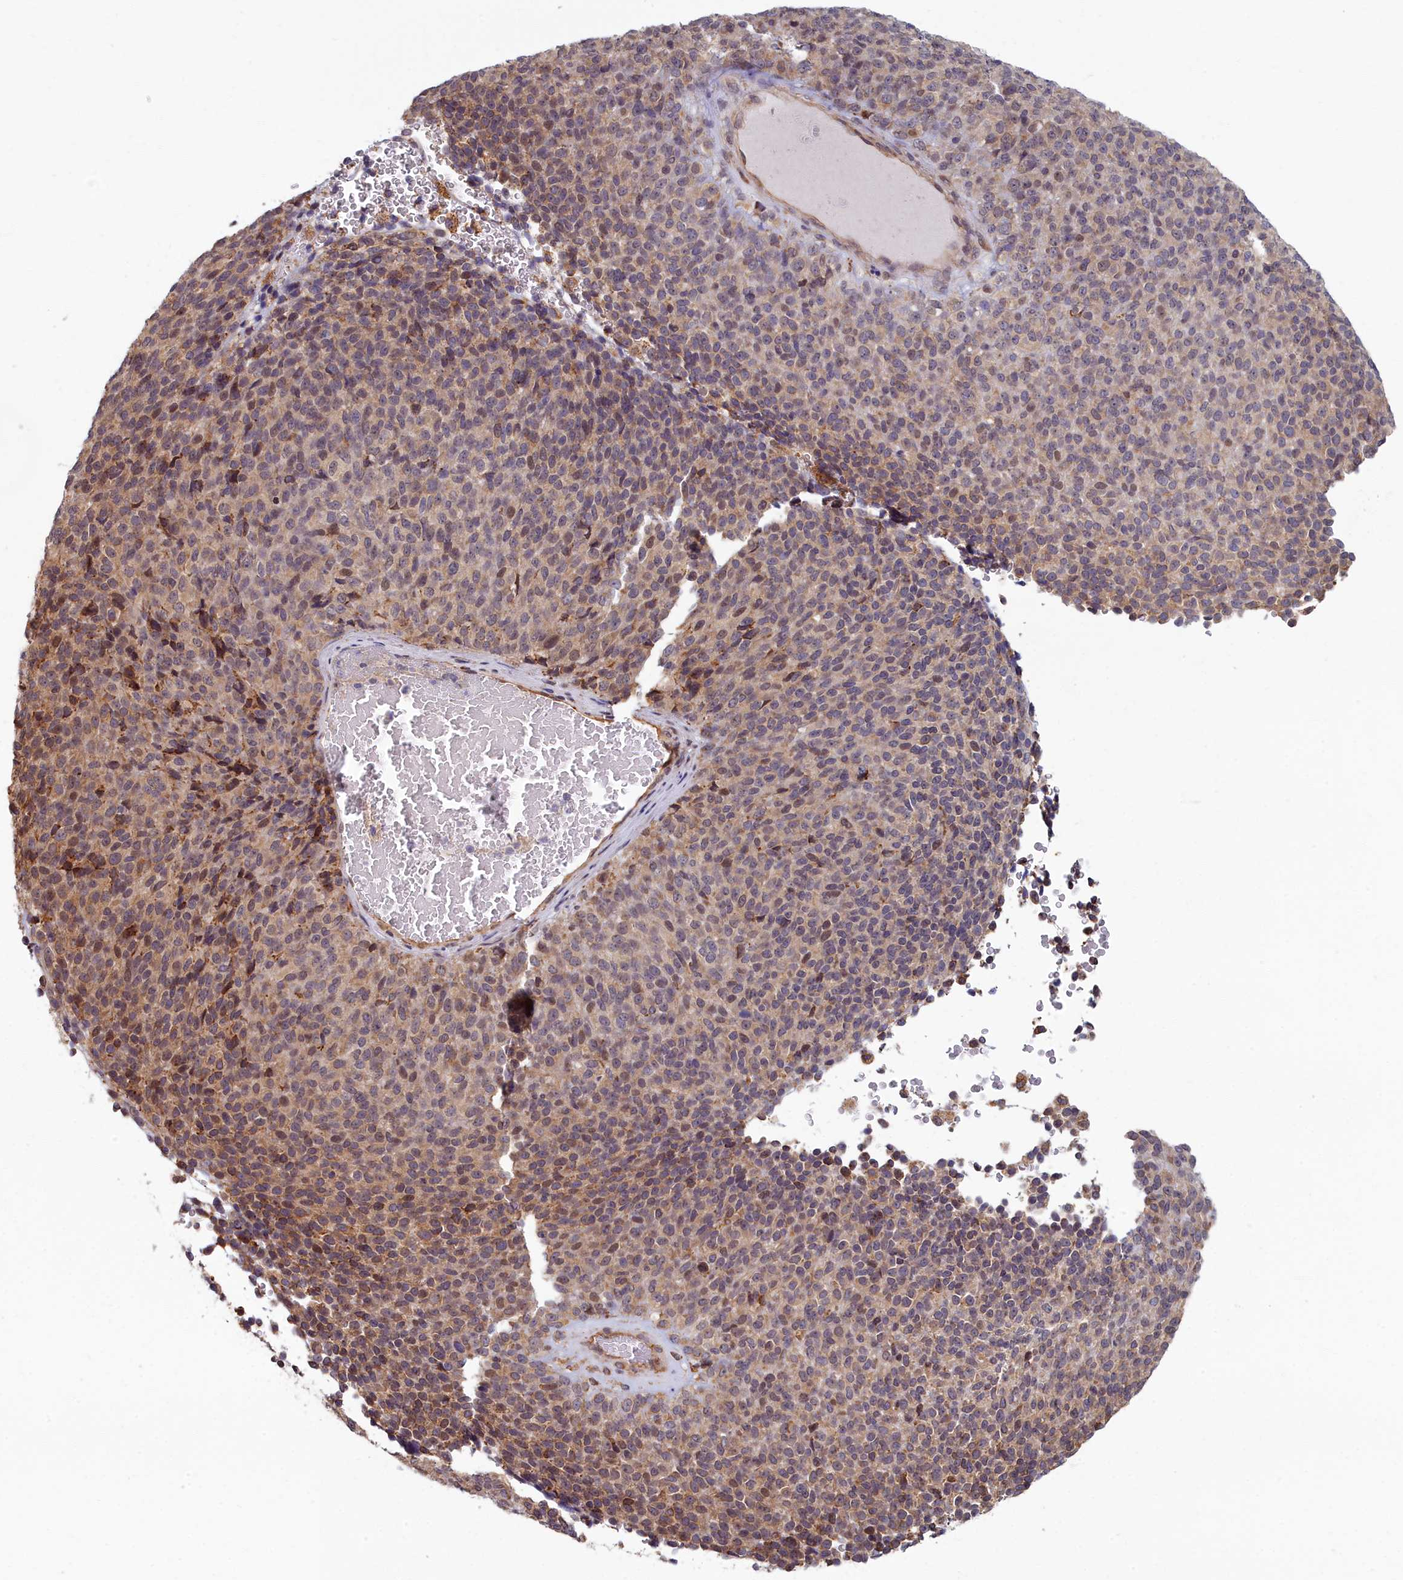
{"staining": {"intensity": "weak", "quantity": "25%-75%", "location": "cytoplasmic/membranous,nuclear"}, "tissue": "melanoma", "cell_type": "Tumor cells", "image_type": "cancer", "snomed": [{"axis": "morphology", "description": "Malignant melanoma, Metastatic site"}, {"axis": "topography", "description": "Brain"}], "caption": "Immunohistochemistry (IHC) histopathology image of malignant melanoma (metastatic site) stained for a protein (brown), which reveals low levels of weak cytoplasmic/membranous and nuclear positivity in approximately 25%-75% of tumor cells.", "gene": "MAK16", "patient": {"sex": "female", "age": 56}}